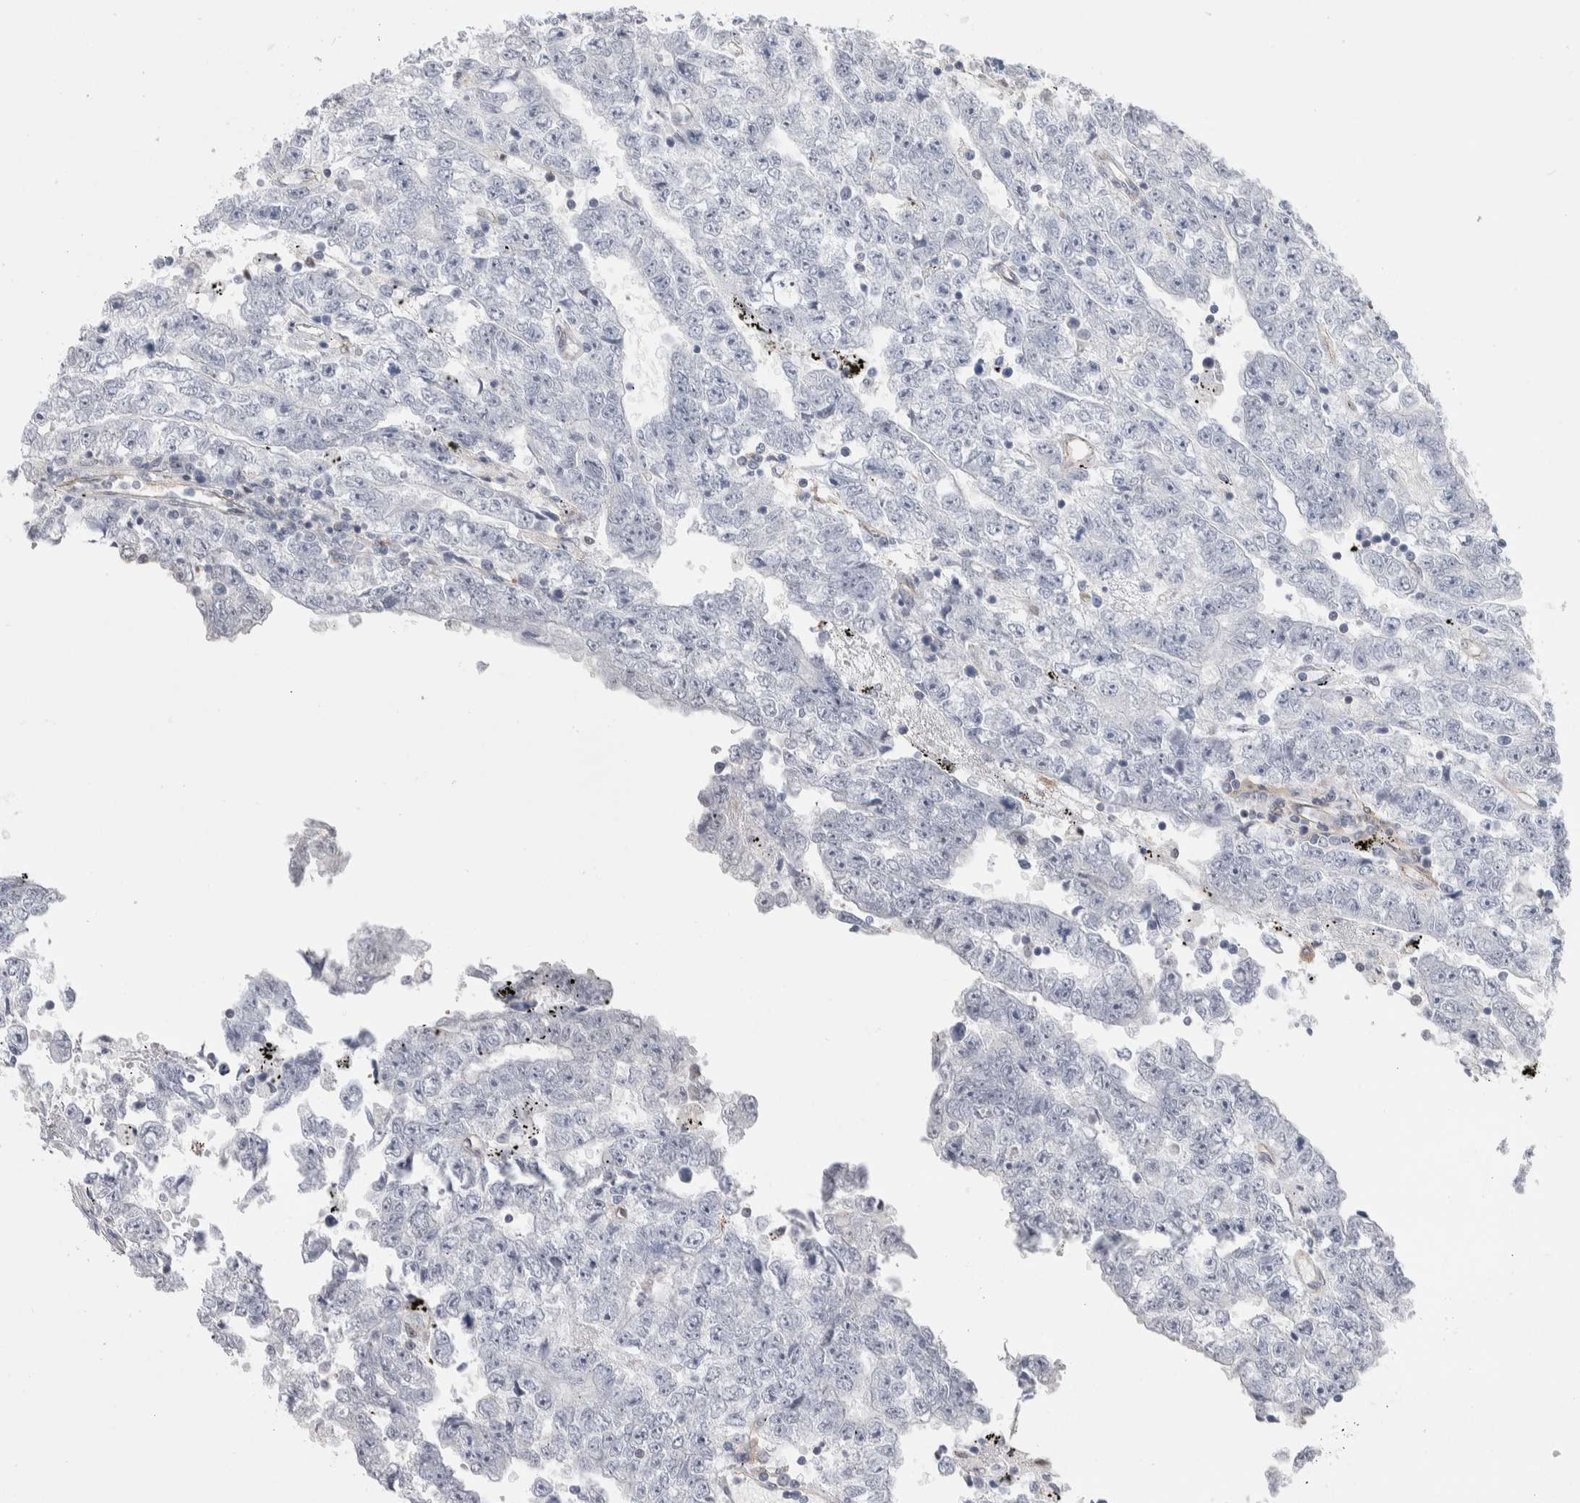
{"staining": {"intensity": "negative", "quantity": "none", "location": "none"}, "tissue": "testis cancer", "cell_type": "Tumor cells", "image_type": "cancer", "snomed": [{"axis": "morphology", "description": "Carcinoma, Embryonal, NOS"}, {"axis": "topography", "description": "Testis"}], "caption": "Tumor cells show no significant staining in testis embryonal carcinoma.", "gene": "ZBTB49", "patient": {"sex": "male", "age": 25}}